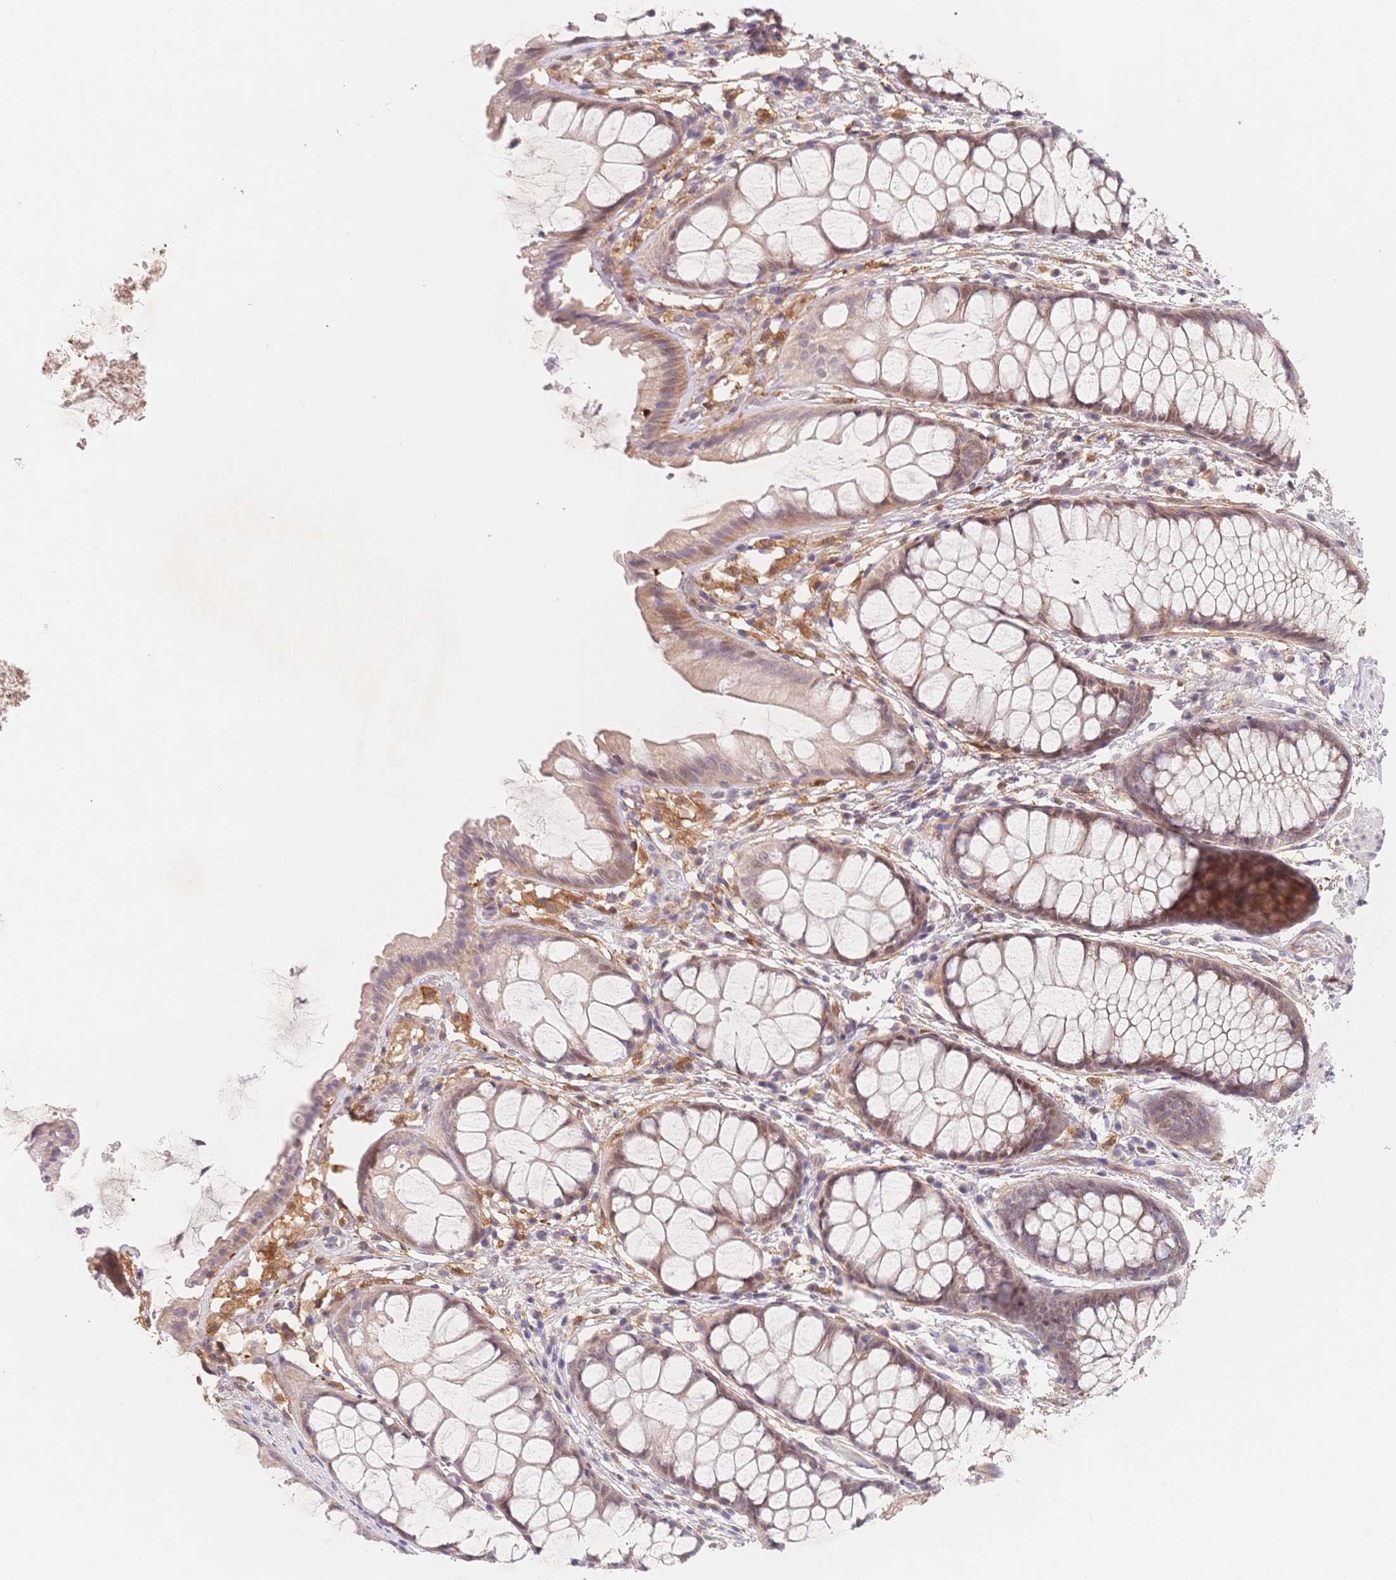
{"staining": {"intensity": "weak", "quantity": "25%-75%", "location": "cytoplasmic/membranous"}, "tissue": "rectum", "cell_type": "Glandular cells", "image_type": "normal", "snomed": [{"axis": "morphology", "description": "Normal tissue, NOS"}, {"axis": "topography", "description": "Rectum"}], "caption": "Protein staining exhibits weak cytoplasmic/membranous staining in about 25%-75% of glandular cells in normal rectum.", "gene": "C12orf75", "patient": {"sex": "female", "age": 62}}